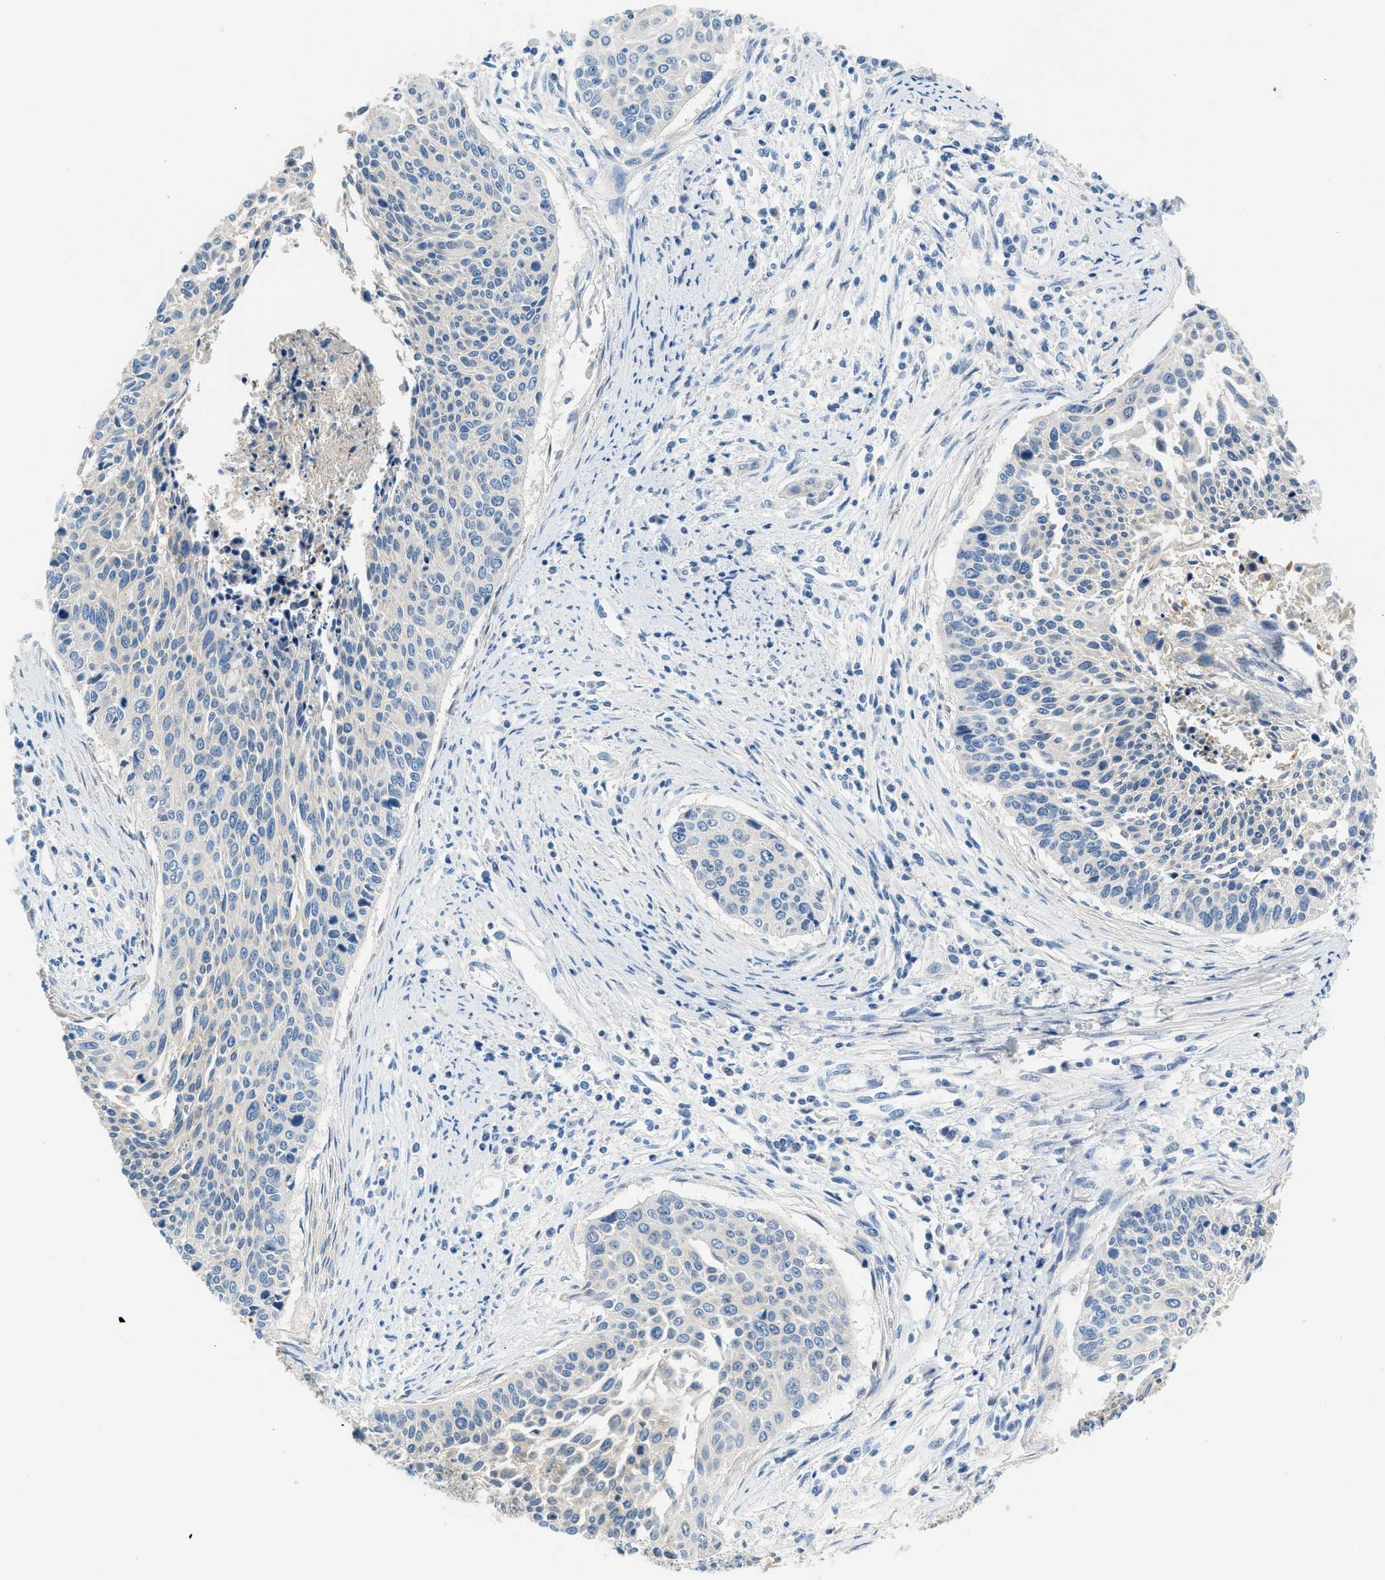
{"staining": {"intensity": "negative", "quantity": "none", "location": "none"}, "tissue": "cervical cancer", "cell_type": "Tumor cells", "image_type": "cancer", "snomed": [{"axis": "morphology", "description": "Squamous cell carcinoma, NOS"}, {"axis": "topography", "description": "Cervix"}], "caption": "A photomicrograph of cervical squamous cell carcinoma stained for a protein shows no brown staining in tumor cells.", "gene": "SLC35E1", "patient": {"sex": "female", "age": 55}}